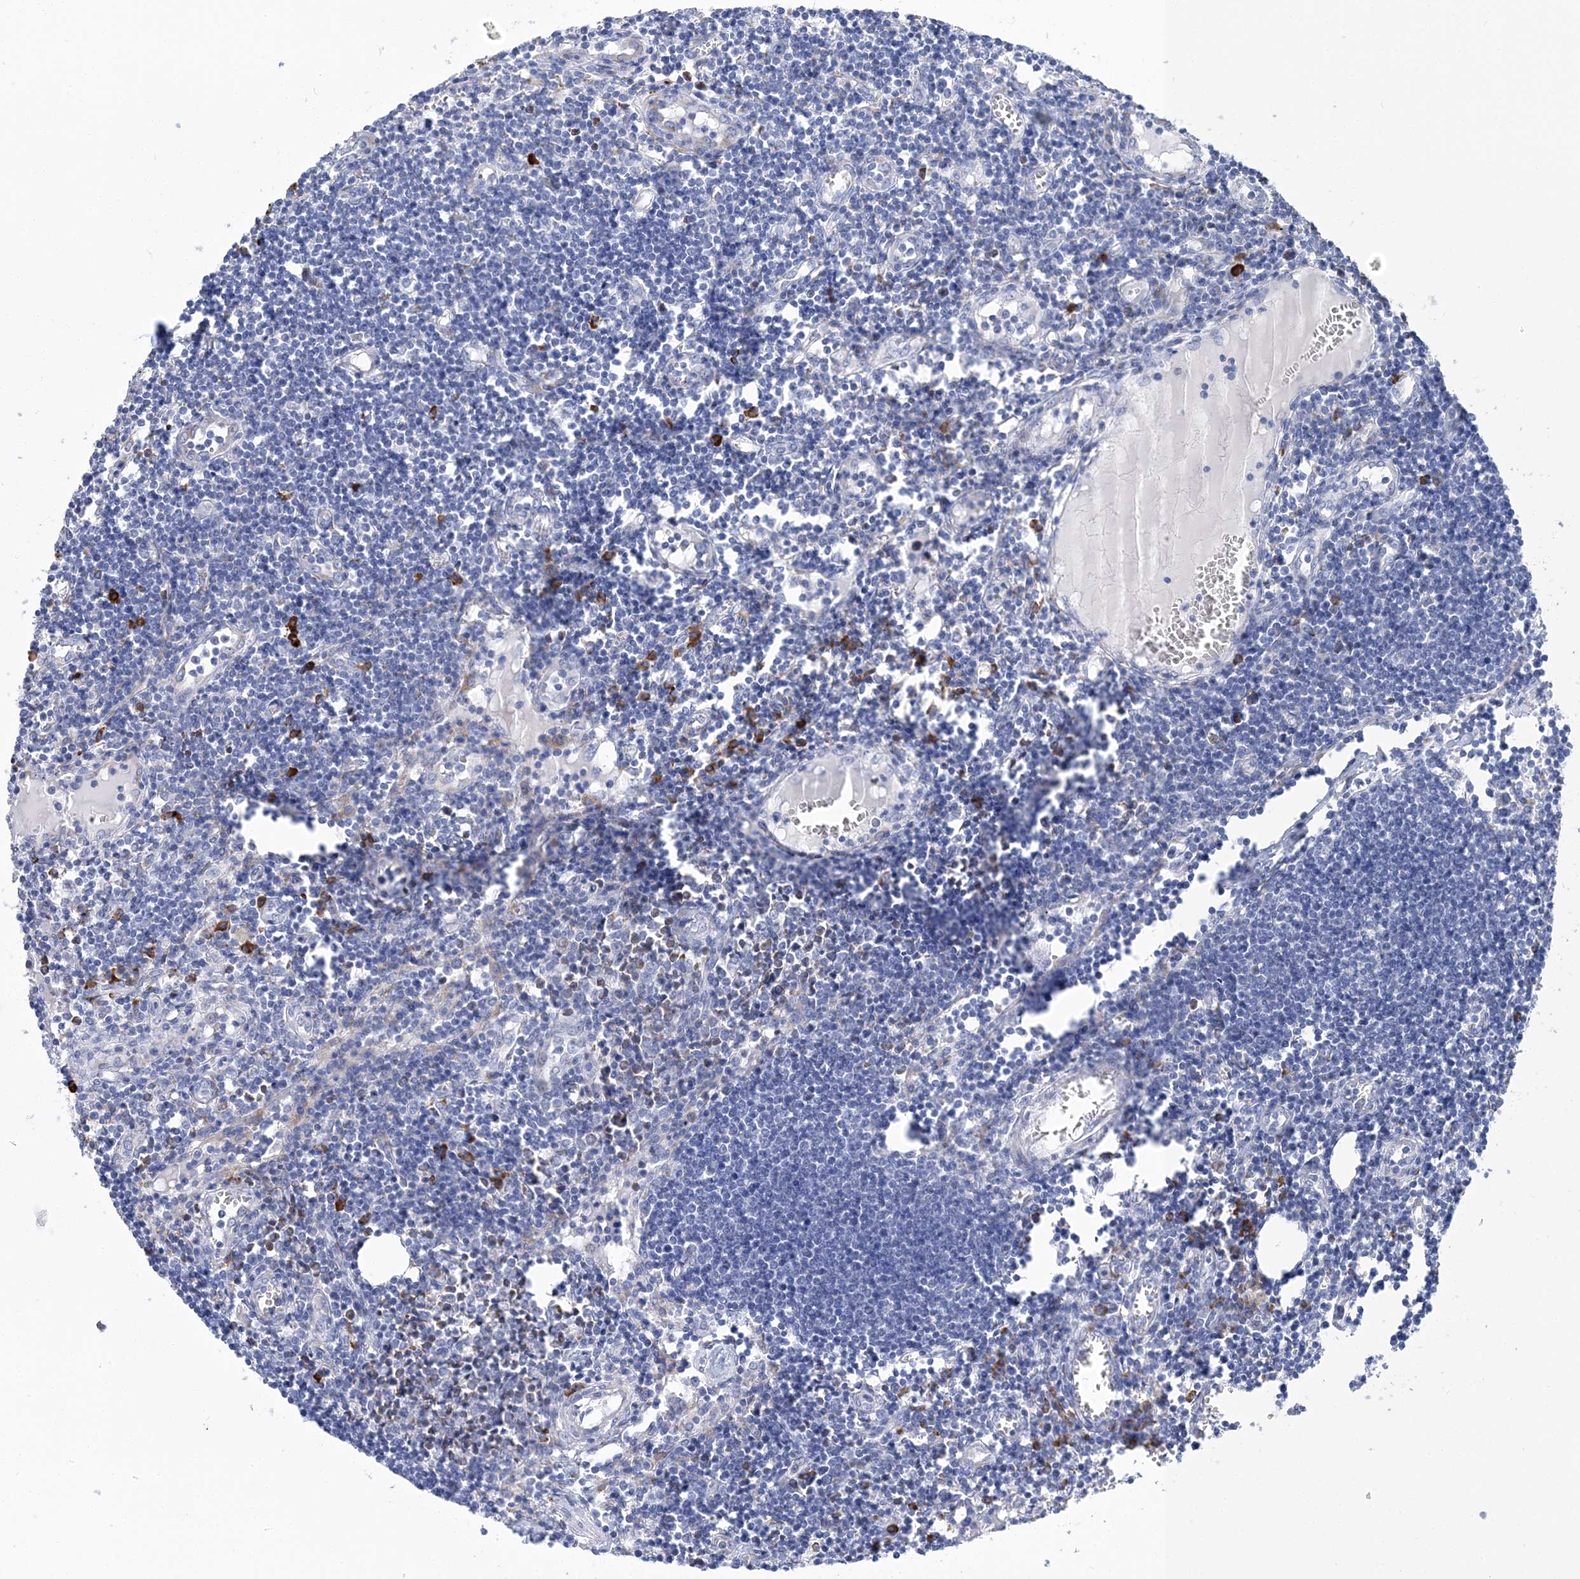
{"staining": {"intensity": "strong", "quantity": "<25%", "location": "cytoplasmic/membranous"}, "tissue": "lymph node", "cell_type": "Germinal center cells", "image_type": "normal", "snomed": [{"axis": "morphology", "description": "Normal tissue, NOS"}, {"axis": "morphology", "description": "Malignant melanoma, Metastatic site"}, {"axis": "topography", "description": "Lymph node"}], "caption": "Immunohistochemical staining of normal lymph node shows strong cytoplasmic/membranous protein positivity in about <25% of germinal center cells.", "gene": "TSPYL6", "patient": {"sex": "male", "age": 41}}